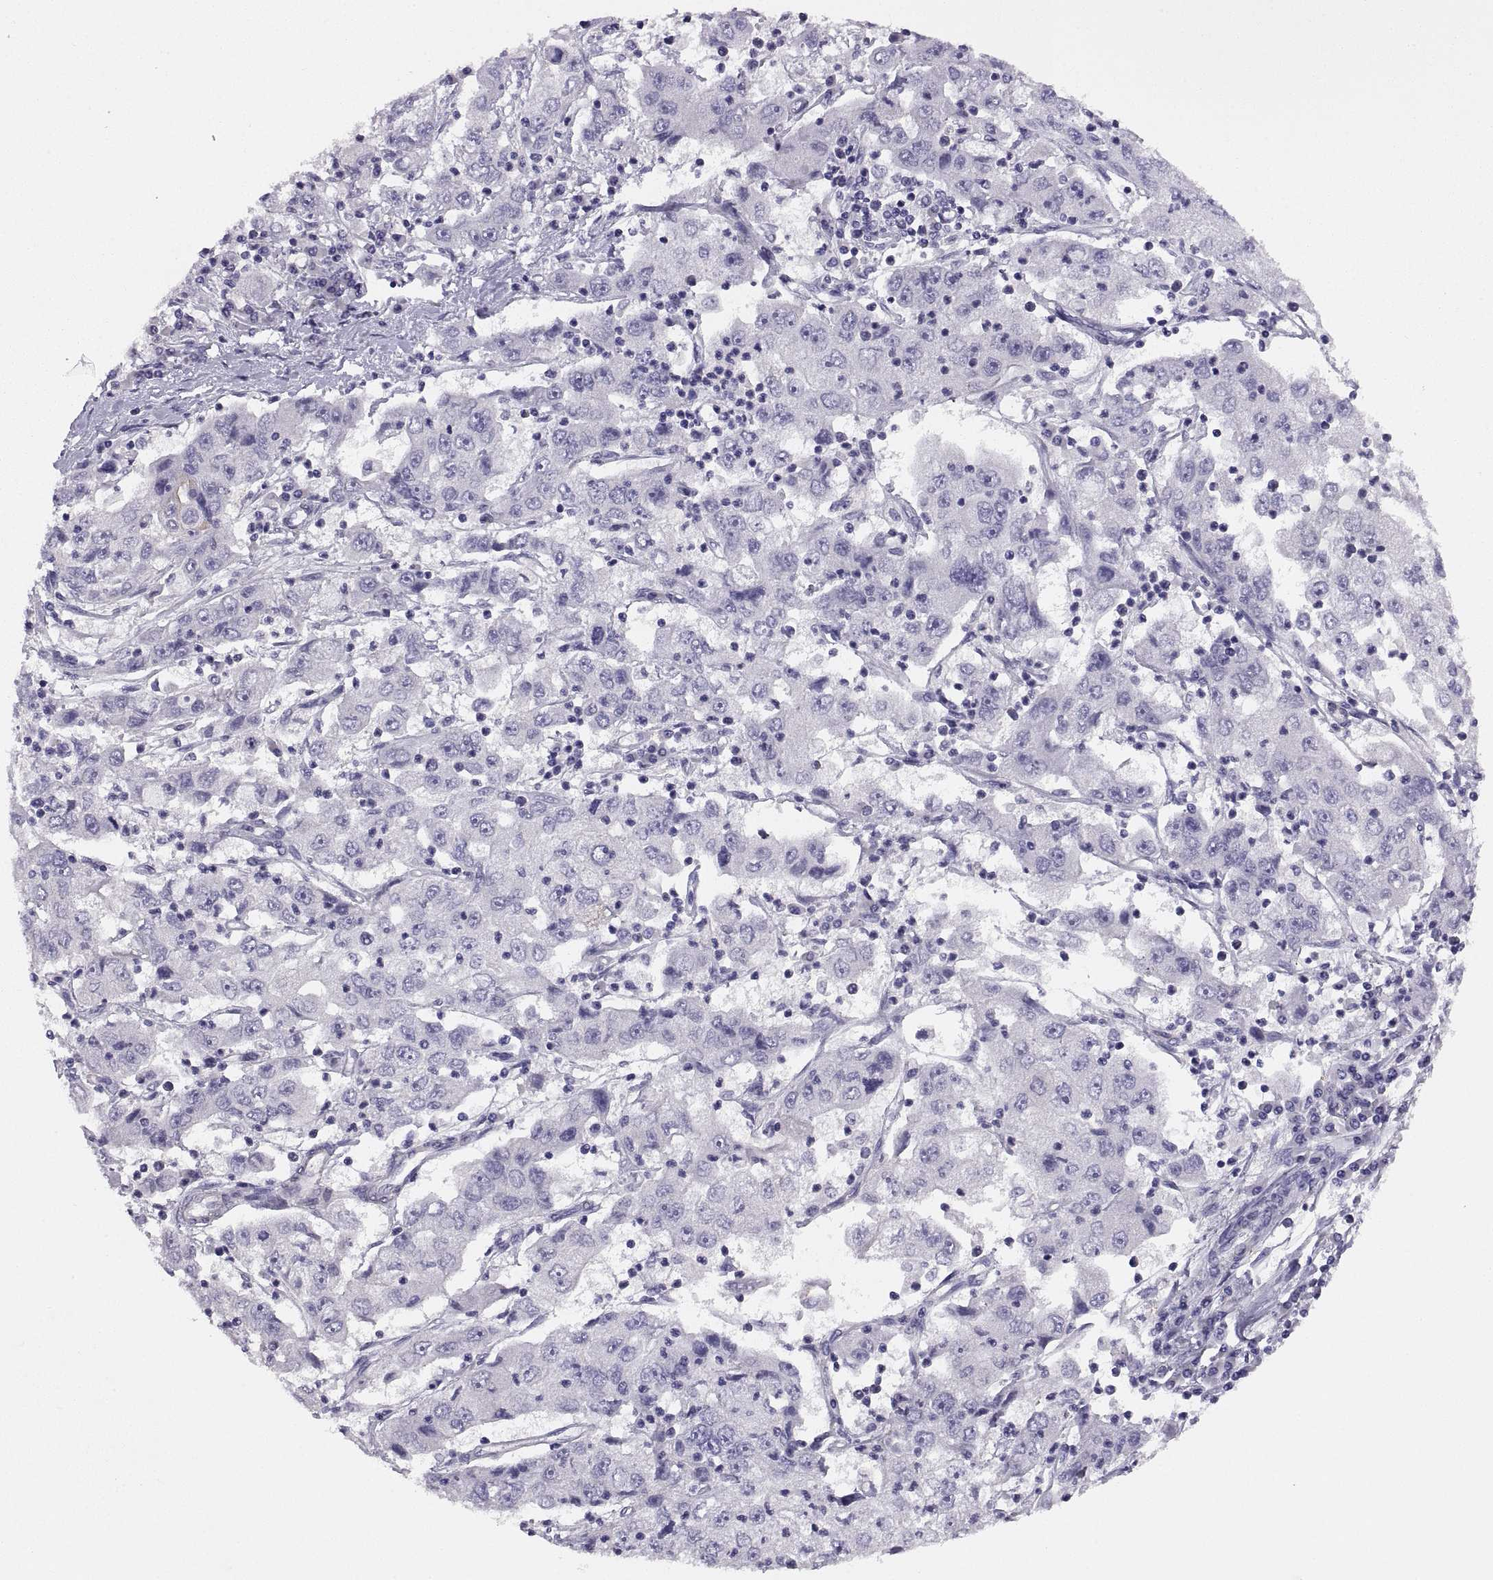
{"staining": {"intensity": "negative", "quantity": "none", "location": "none"}, "tissue": "cervical cancer", "cell_type": "Tumor cells", "image_type": "cancer", "snomed": [{"axis": "morphology", "description": "Squamous cell carcinoma, NOS"}, {"axis": "topography", "description": "Cervix"}], "caption": "An immunohistochemistry (IHC) photomicrograph of cervical squamous cell carcinoma is shown. There is no staining in tumor cells of cervical squamous cell carcinoma.", "gene": "STRC", "patient": {"sex": "female", "age": 36}}